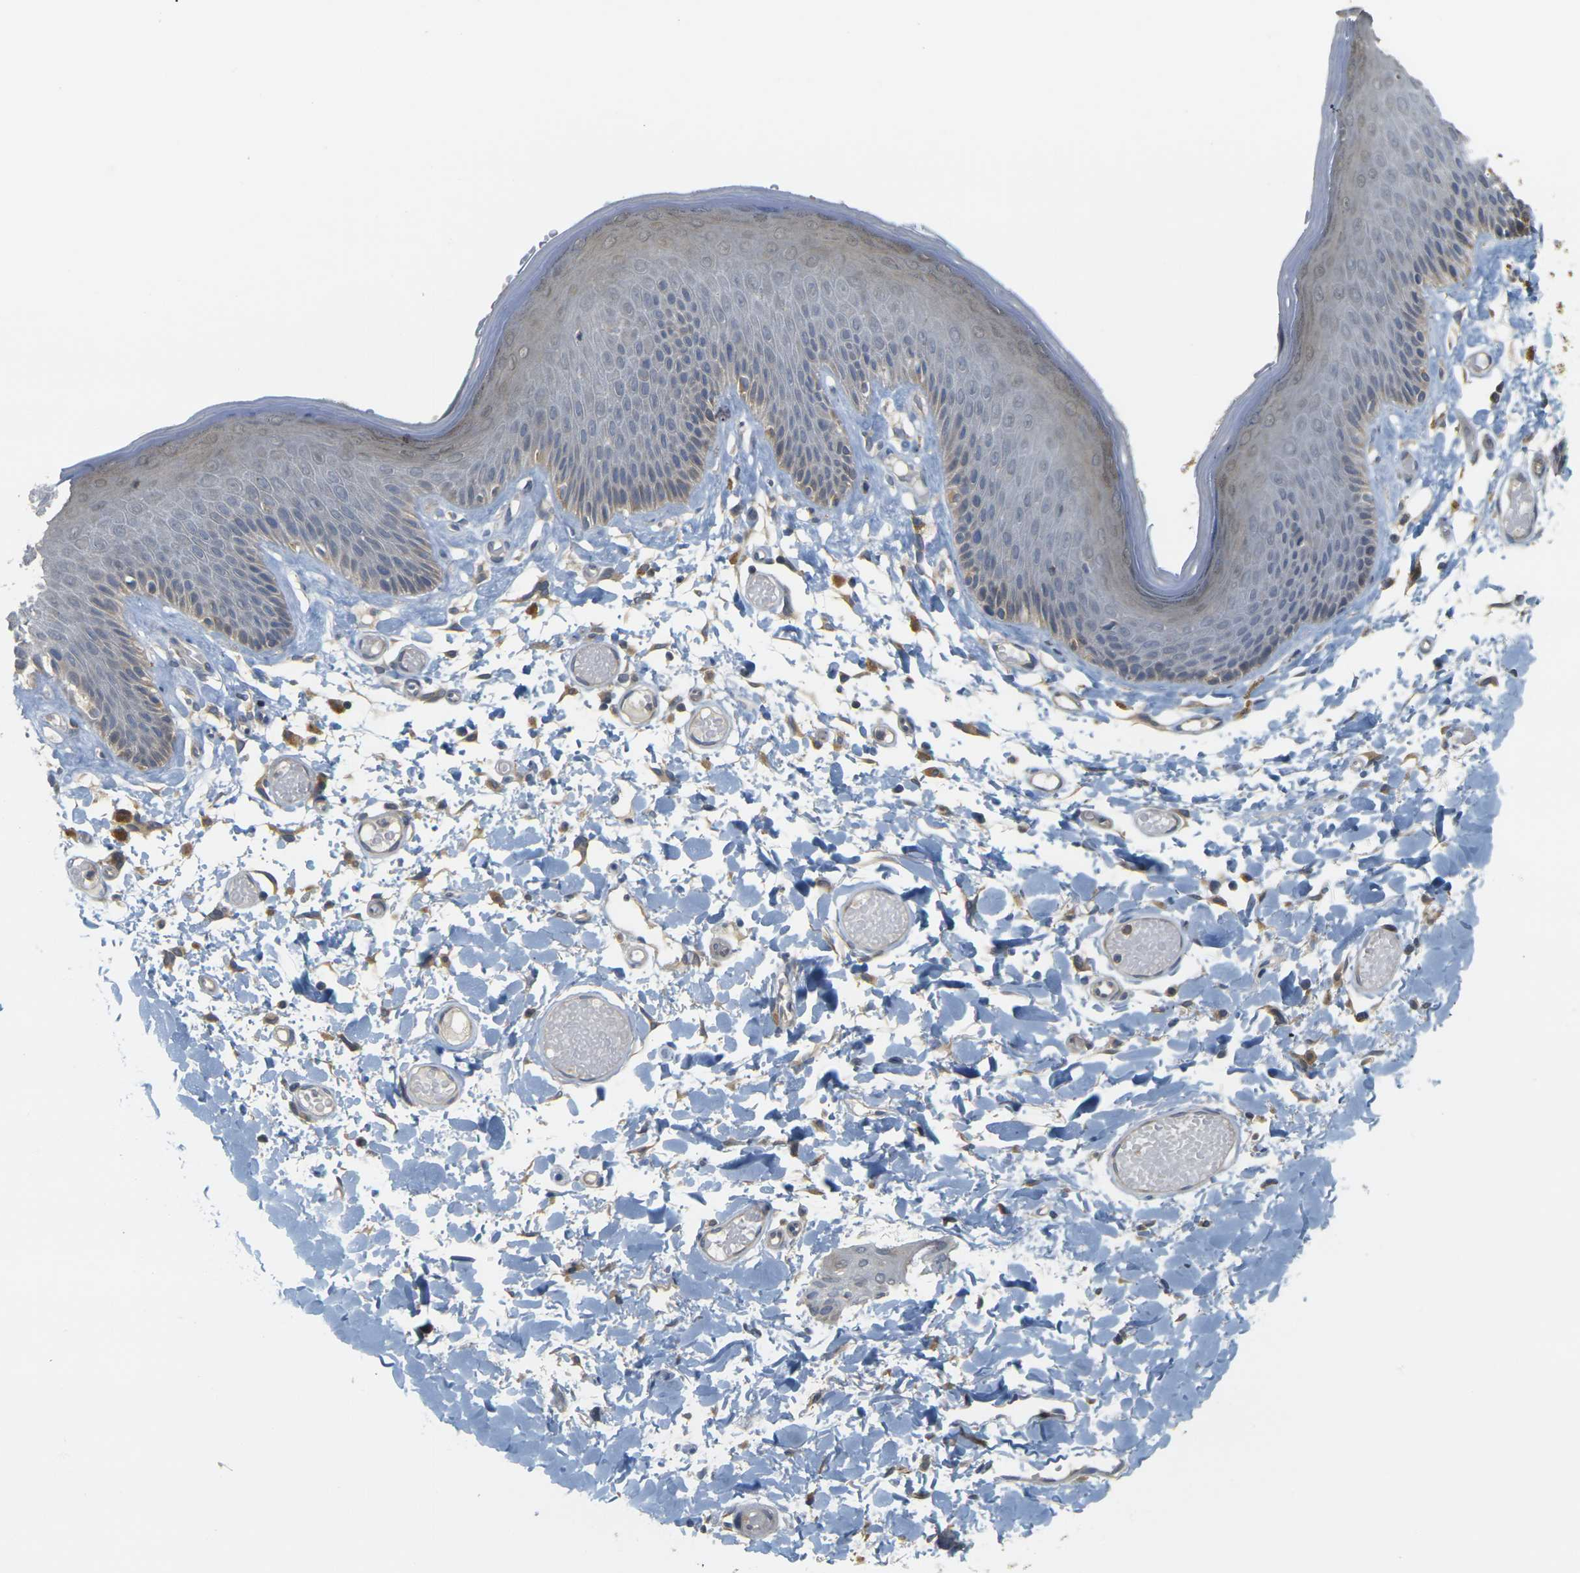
{"staining": {"intensity": "negative", "quantity": "none", "location": "none"}, "tissue": "skin", "cell_type": "Epidermal cells", "image_type": "normal", "snomed": [{"axis": "morphology", "description": "Normal tissue, NOS"}, {"axis": "topography", "description": "Vulva"}], "caption": "Immunohistochemistry (IHC) of benign human skin exhibits no positivity in epidermal cells. (Brightfield microscopy of DAB (3,3'-diaminobenzidine) IHC at high magnification).", "gene": "GDAP1", "patient": {"sex": "female", "age": 73}}